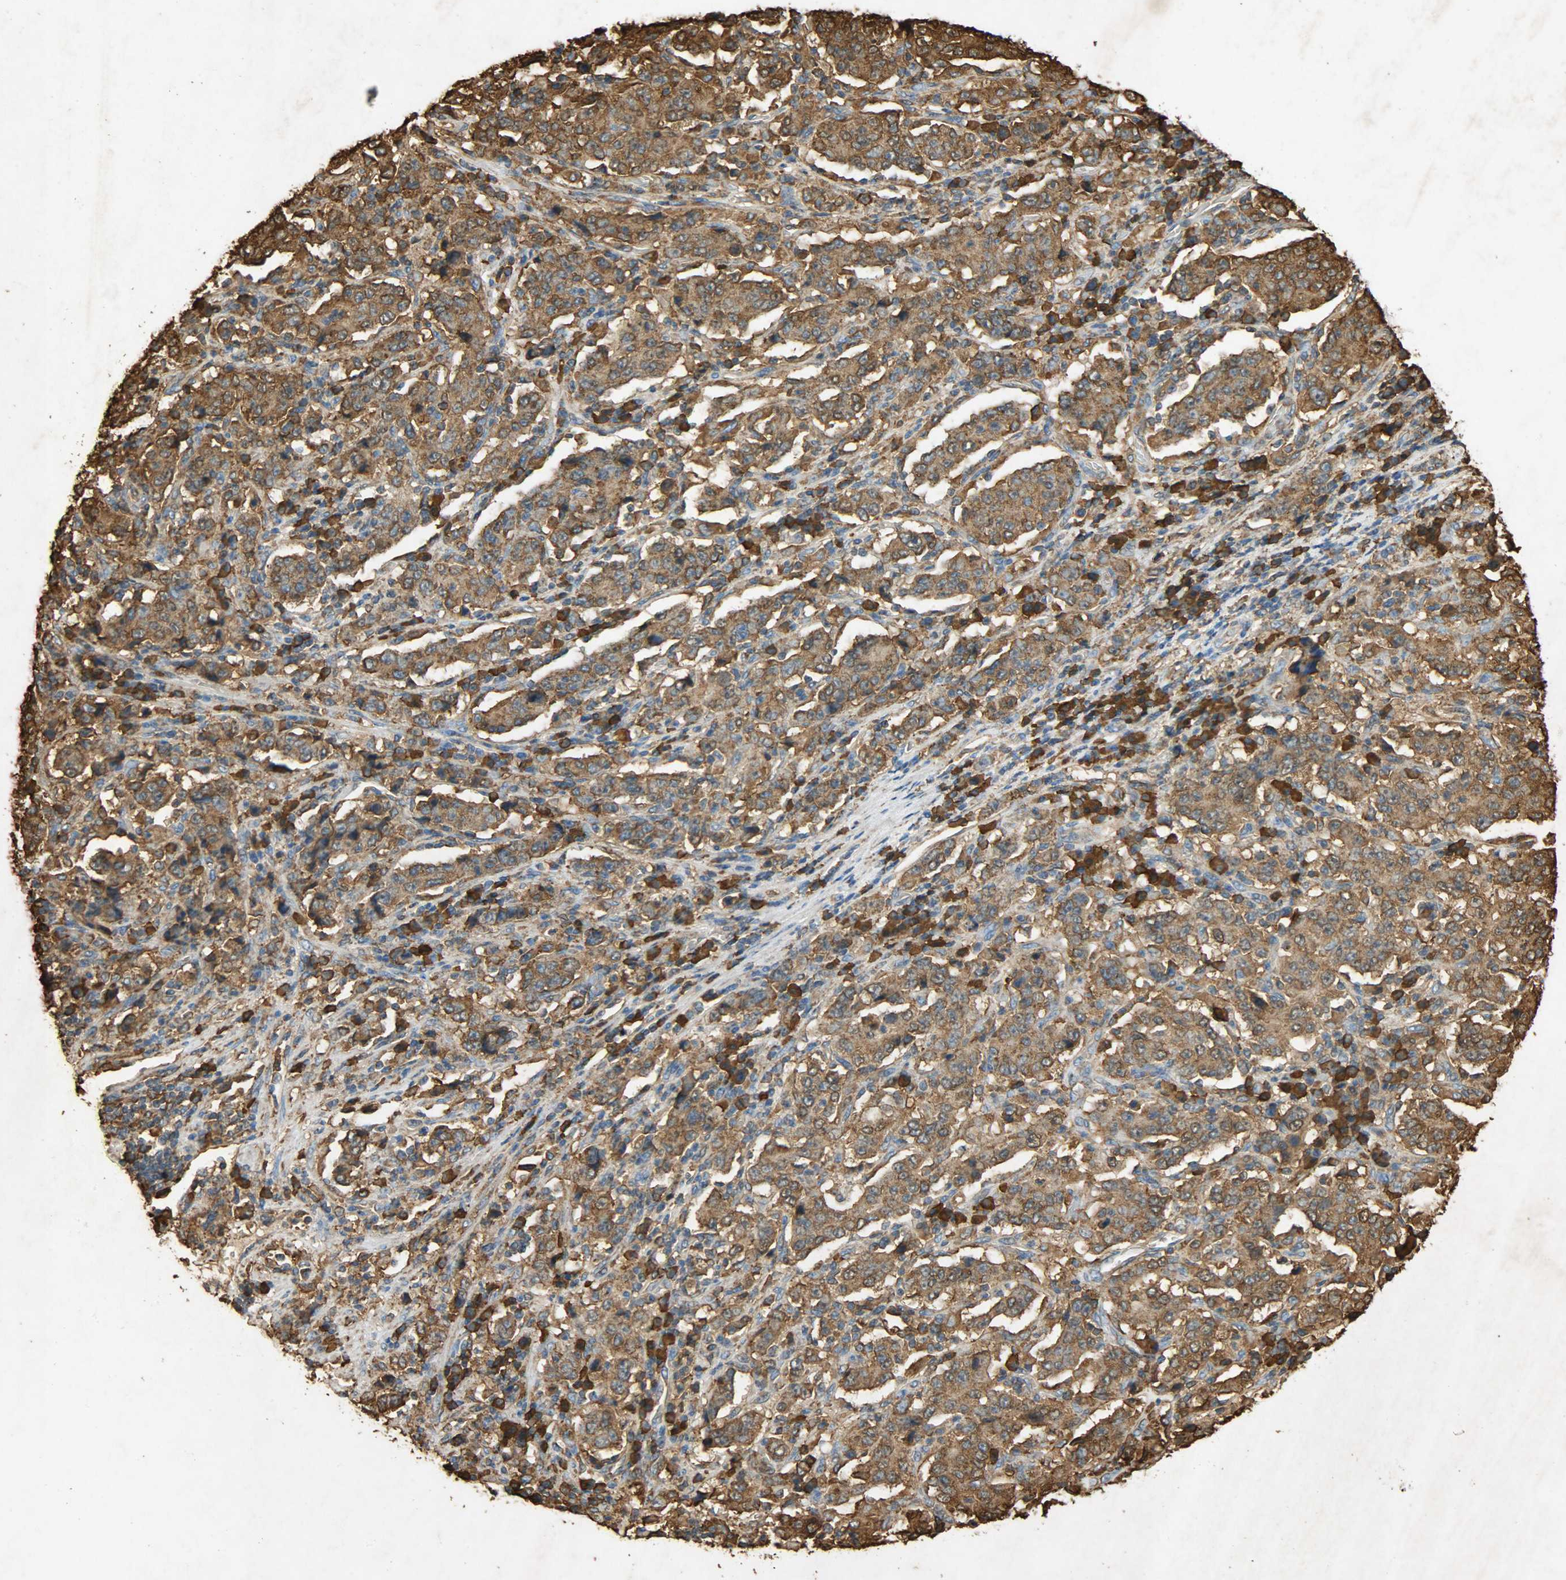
{"staining": {"intensity": "moderate", "quantity": ">75%", "location": "cytoplasmic/membranous"}, "tissue": "stomach cancer", "cell_type": "Tumor cells", "image_type": "cancer", "snomed": [{"axis": "morphology", "description": "Normal tissue, NOS"}, {"axis": "morphology", "description": "Adenocarcinoma, NOS"}, {"axis": "topography", "description": "Stomach, upper"}, {"axis": "topography", "description": "Stomach"}], "caption": "DAB (3,3'-diaminobenzidine) immunohistochemical staining of human stomach cancer (adenocarcinoma) demonstrates moderate cytoplasmic/membranous protein staining in approximately >75% of tumor cells.", "gene": "HSP90B1", "patient": {"sex": "male", "age": 59}}